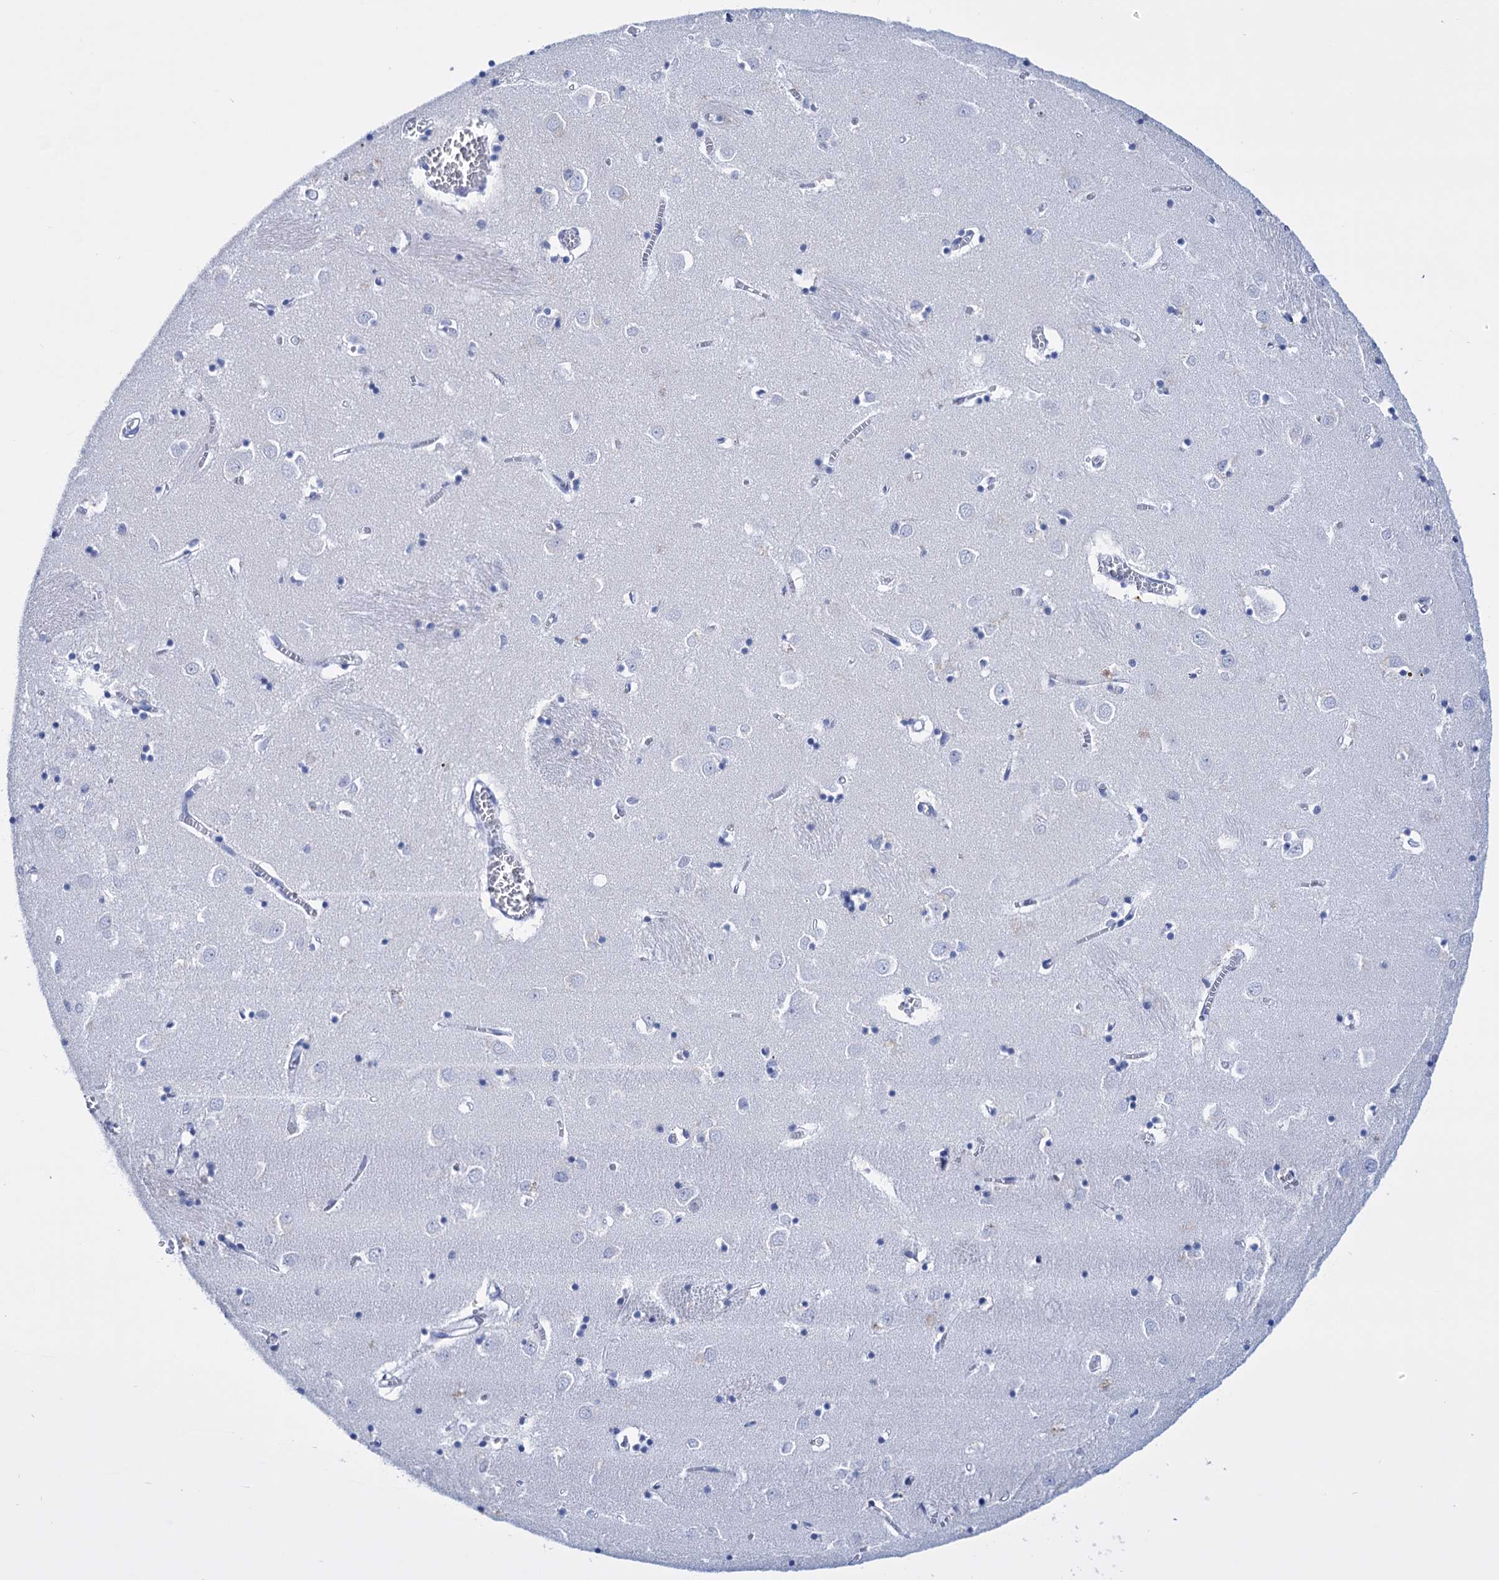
{"staining": {"intensity": "negative", "quantity": "none", "location": "none"}, "tissue": "caudate", "cell_type": "Glial cells", "image_type": "normal", "snomed": [{"axis": "morphology", "description": "Normal tissue, NOS"}, {"axis": "topography", "description": "Lateral ventricle wall"}], "caption": "Immunohistochemical staining of unremarkable human caudate displays no significant expression in glial cells. (DAB immunohistochemistry with hematoxylin counter stain).", "gene": "FBXW12", "patient": {"sex": "male", "age": 70}}